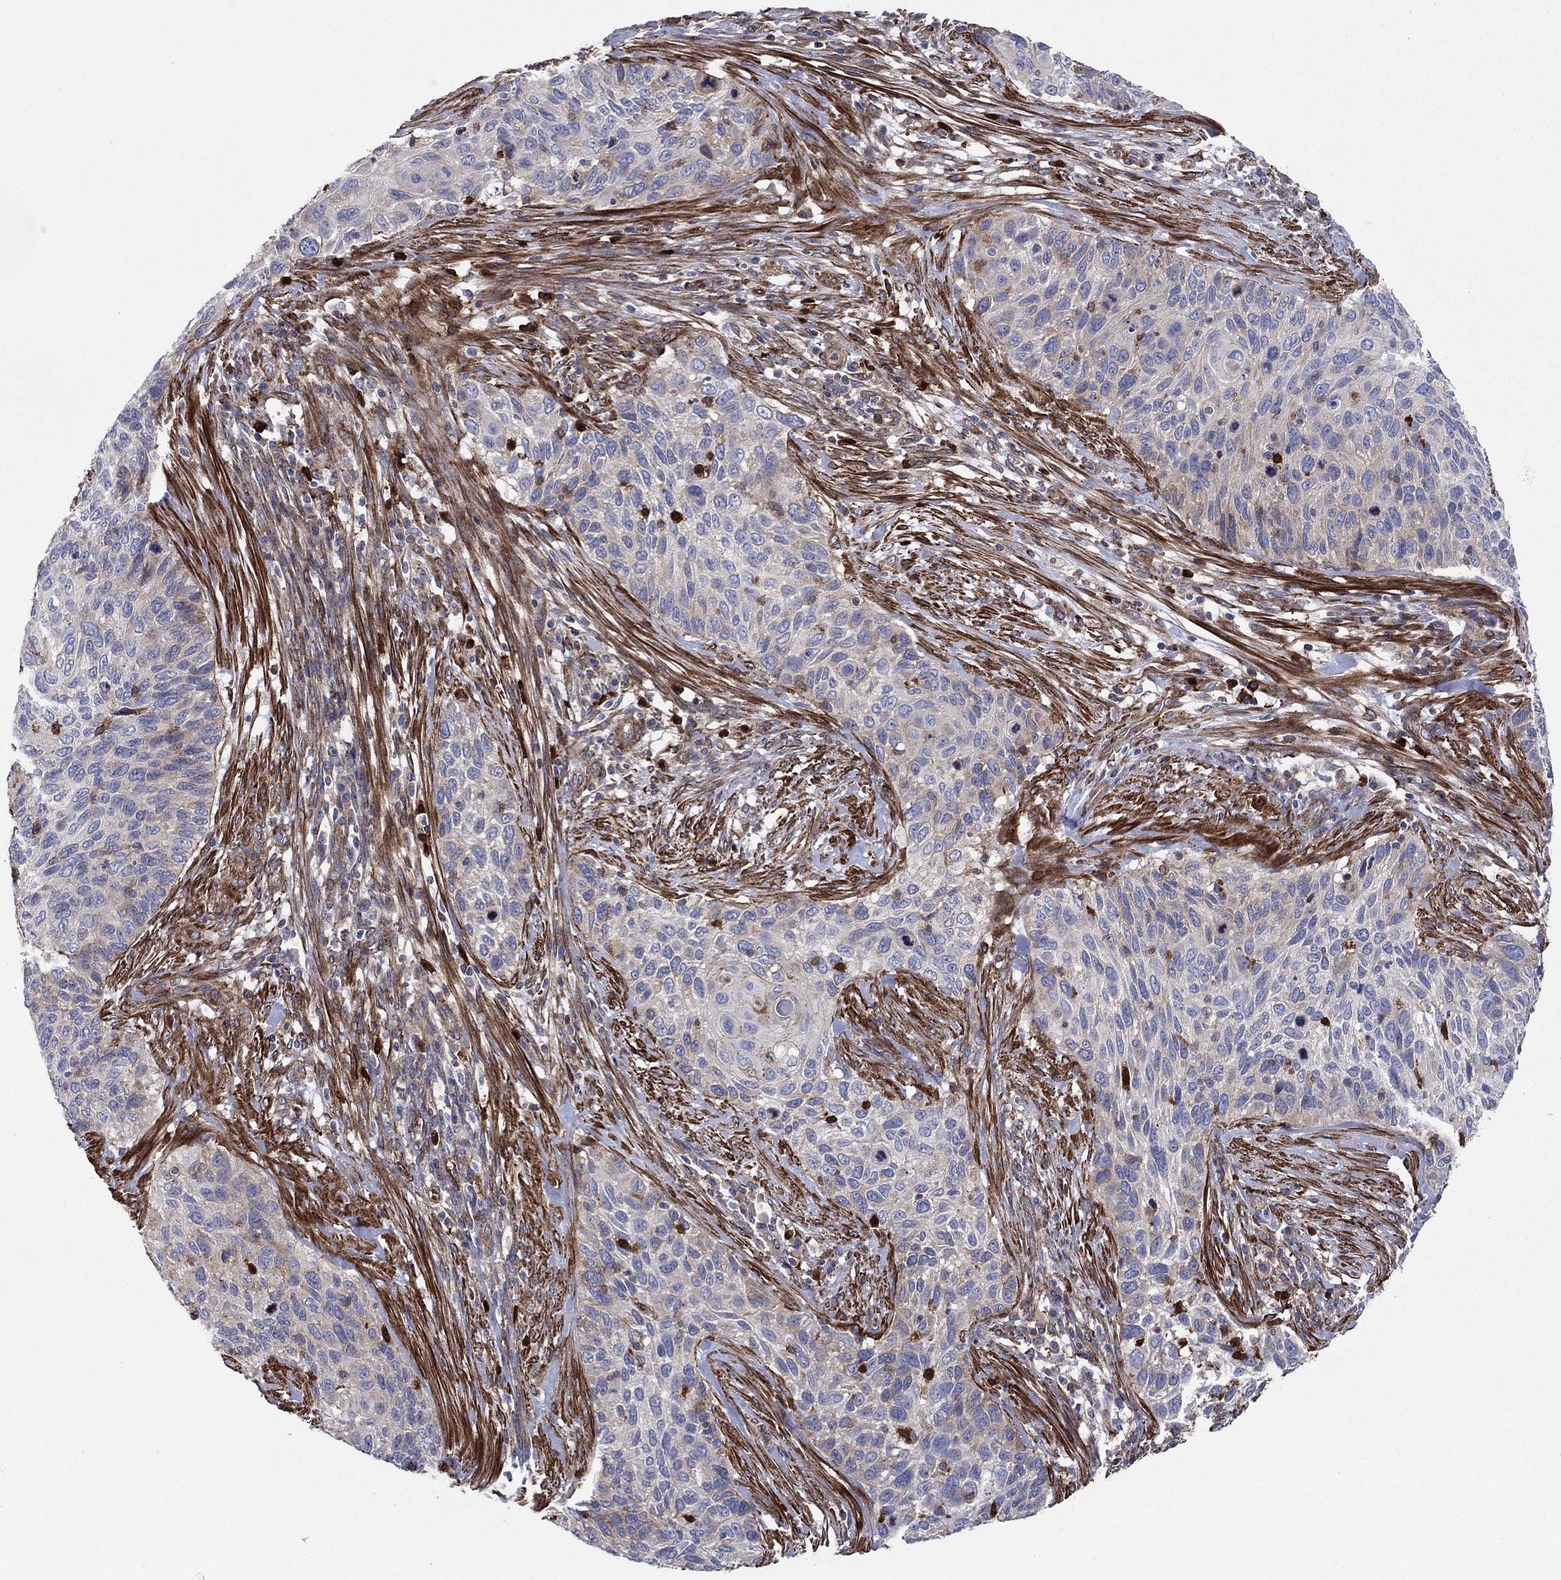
{"staining": {"intensity": "weak", "quantity": "25%-75%", "location": "cytoplasmic/membranous"}, "tissue": "cervical cancer", "cell_type": "Tumor cells", "image_type": "cancer", "snomed": [{"axis": "morphology", "description": "Squamous cell carcinoma, NOS"}, {"axis": "topography", "description": "Cervix"}], "caption": "Tumor cells demonstrate low levels of weak cytoplasmic/membranous staining in about 25%-75% of cells in cervical cancer.", "gene": "PAG1", "patient": {"sex": "female", "age": 70}}